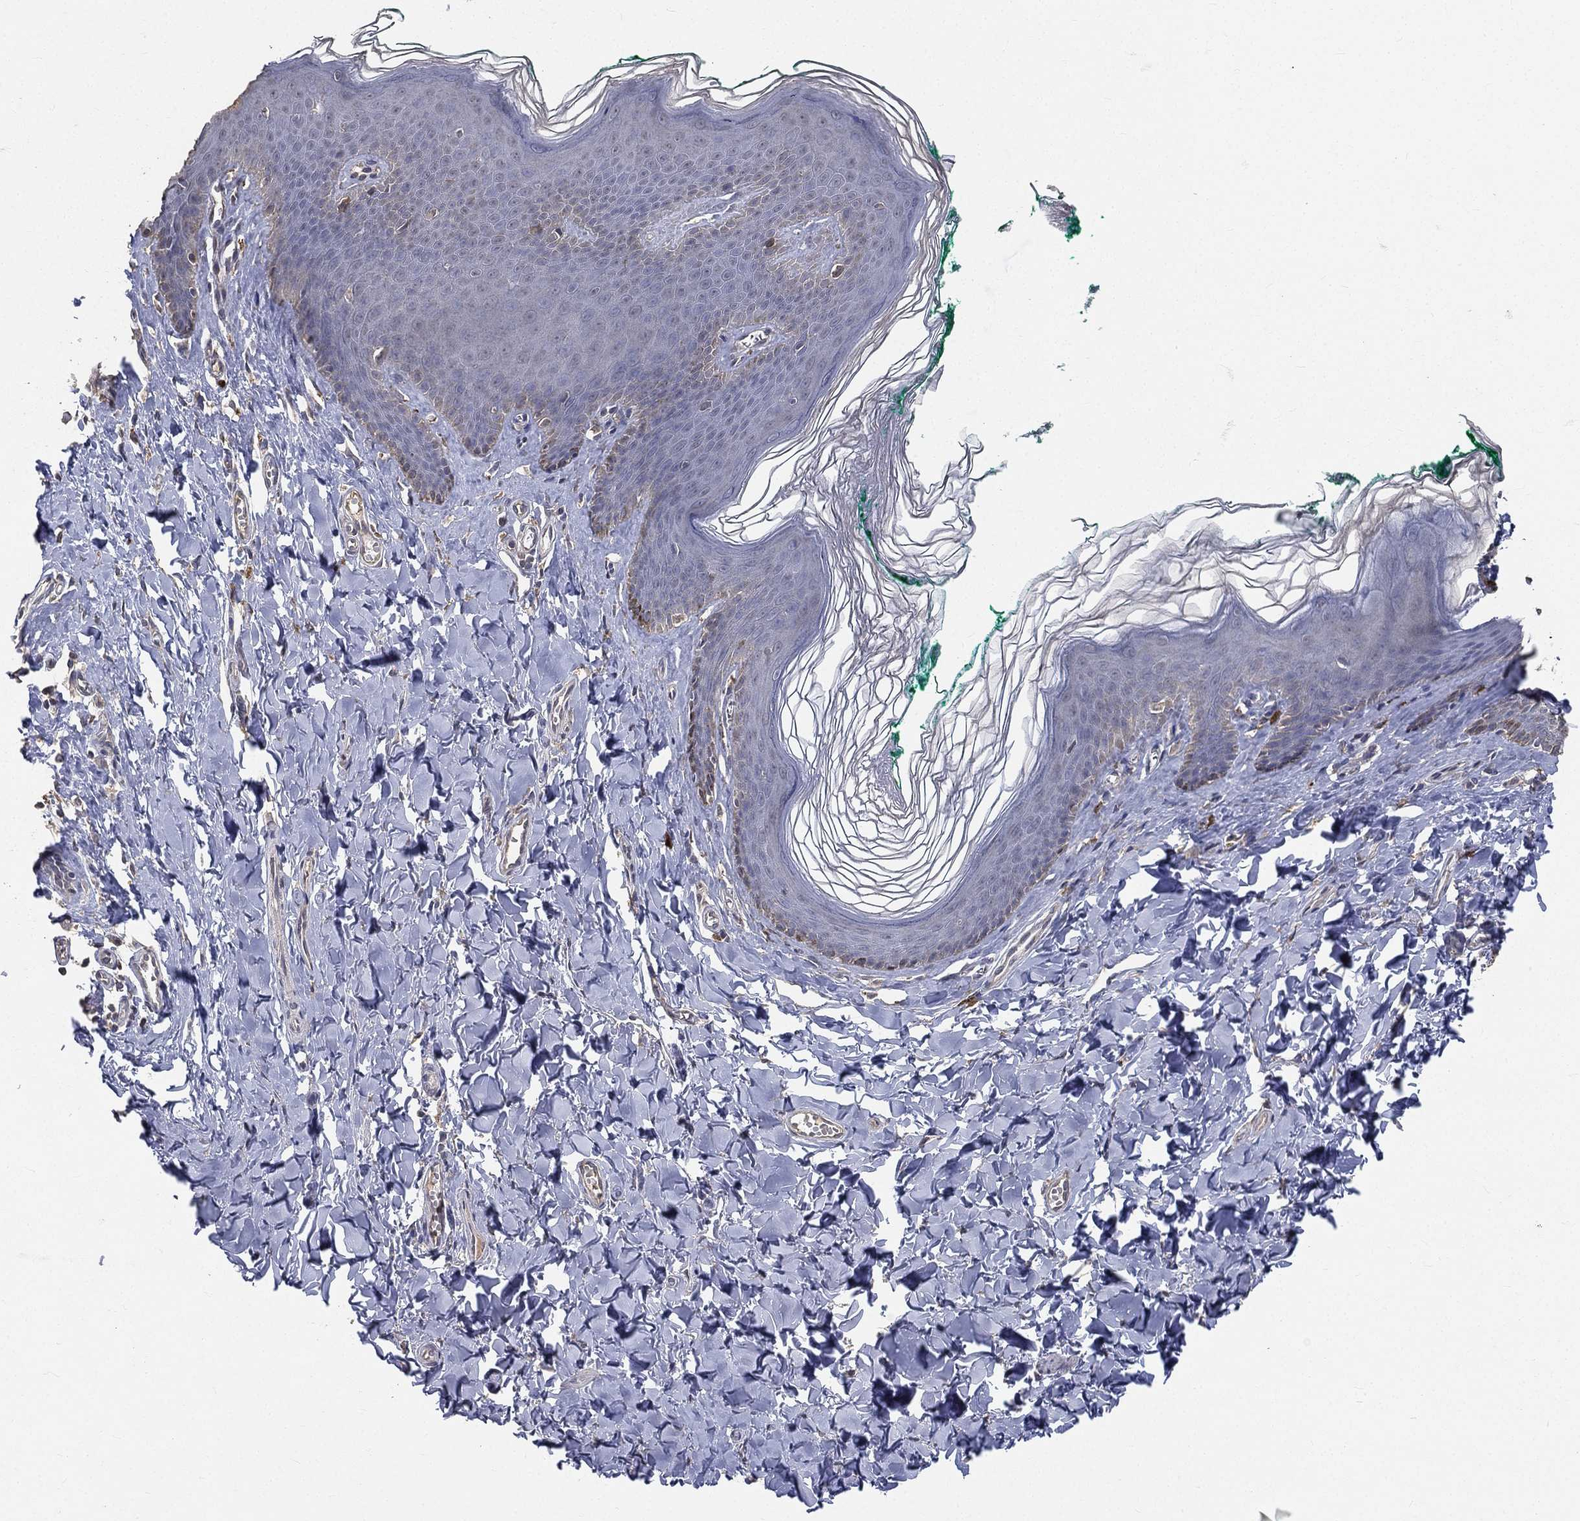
{"staining": {"intensity": "negative", "quantity": "none", "location": "none"}, "tissue": "skin", "cell_type": "Epidermal cells", "image_type": "normal", "snomed": [{"axis": "morphology", "description": "Normal tissue, NOS"}, {"axis": "topography", "description": "Vulva"}], "caption": "High power microscopy micrograph of an immunohistochemistry histopathology image of normal skin, revealing no significant expression in epidermal cells. The staining is performed using DAB (3,3'-diaminobenzidine) brown chromogen with nuclei counter-stained in using hematoxylin.", "gene": "SNAP25", "patient": {"sex": "female", "age": 66}}